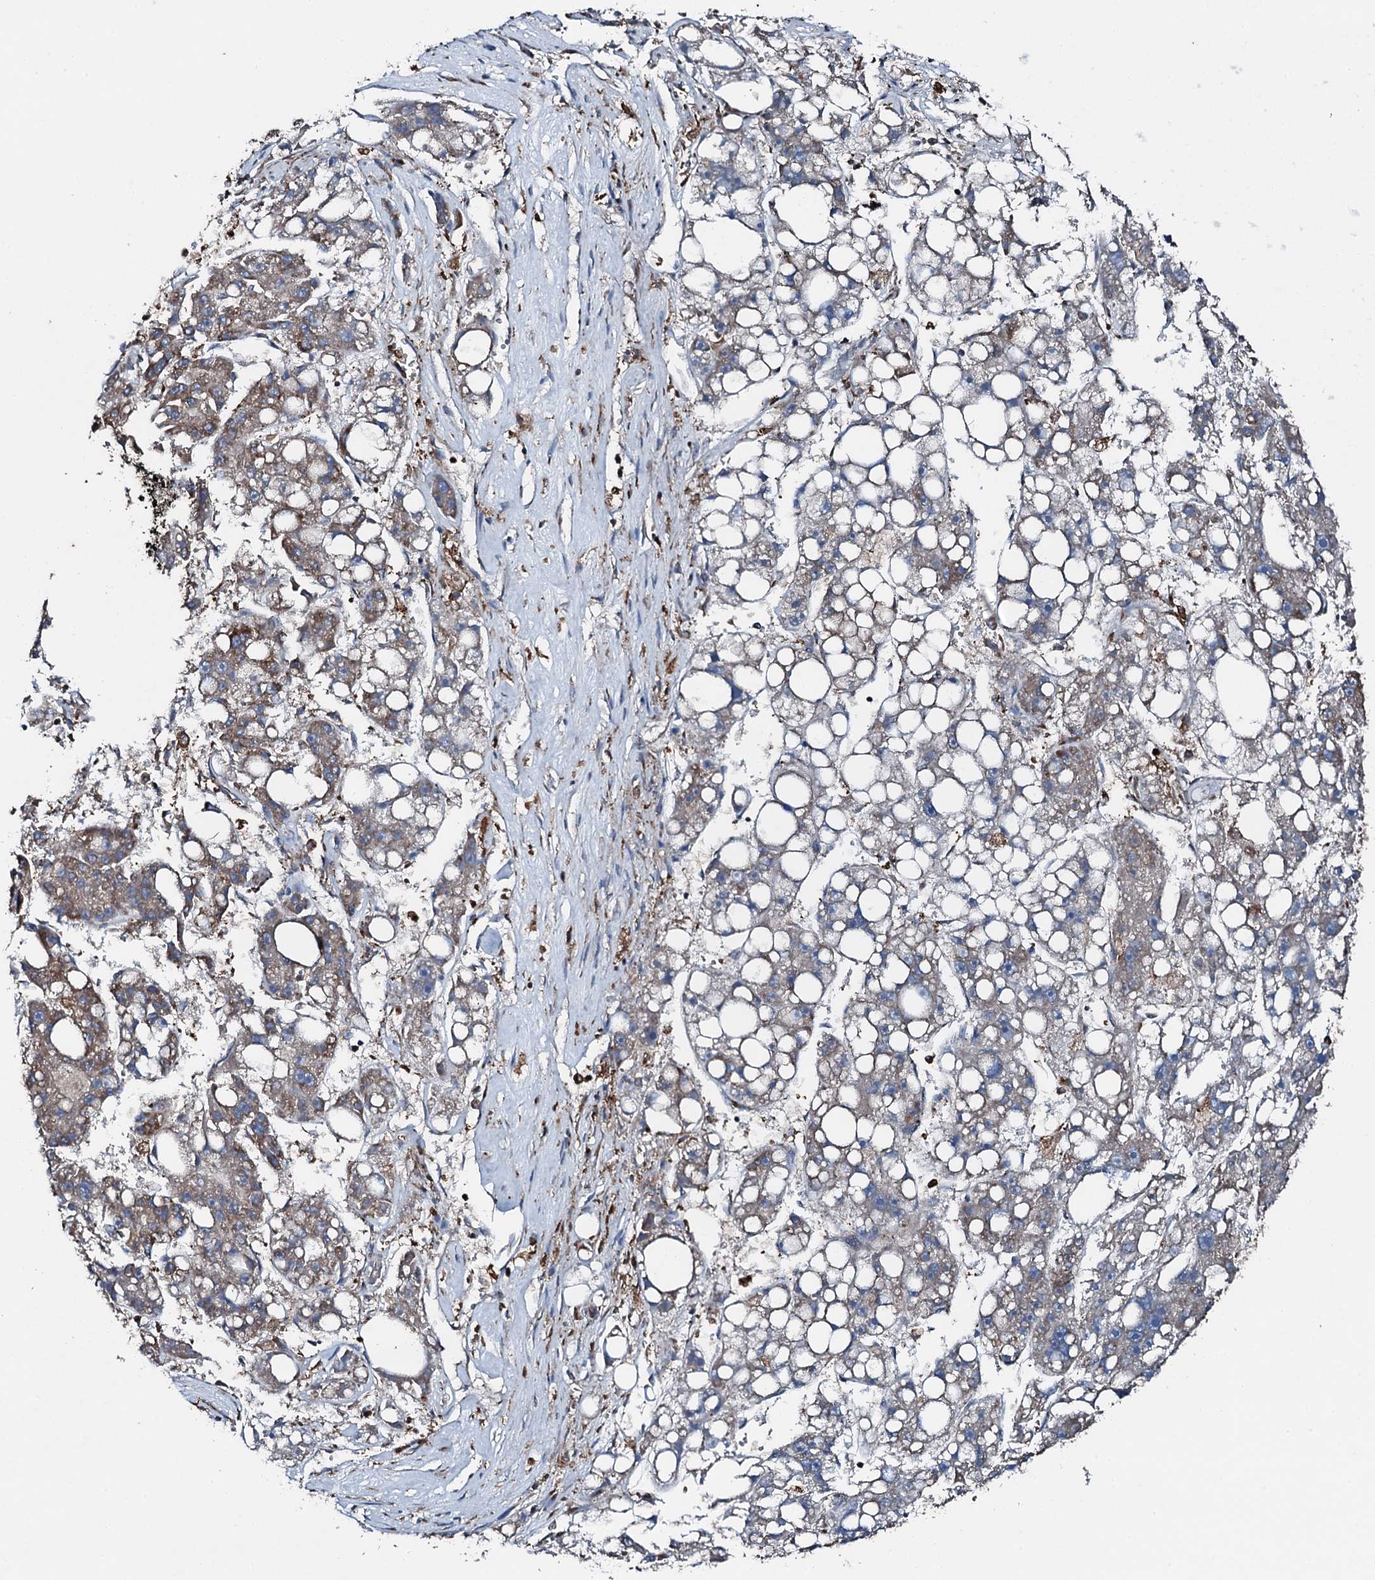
{"staining": {"intensity": "moderate", "quantity": "25%-75%", "location": "cytoplasmic/membranous"}, "tissue": "liver cancer", "cell_type": "Tumor cells", "image_type": "cancer", "snomed": [{"axis": "morphology", "description": "Carcinoma, Hepatocellular, NOS"}, {"axis": "topography", "description": "Liver"}], "caption": "This histopathology image reveals immunohistochemistry staining of human liver cancer, with medium moderate cytoplasmic/membranous positivity in about 25%-75% of tumor cells.", "gene": "EDC4", "patient": {"sex": "female", "age": 61}}